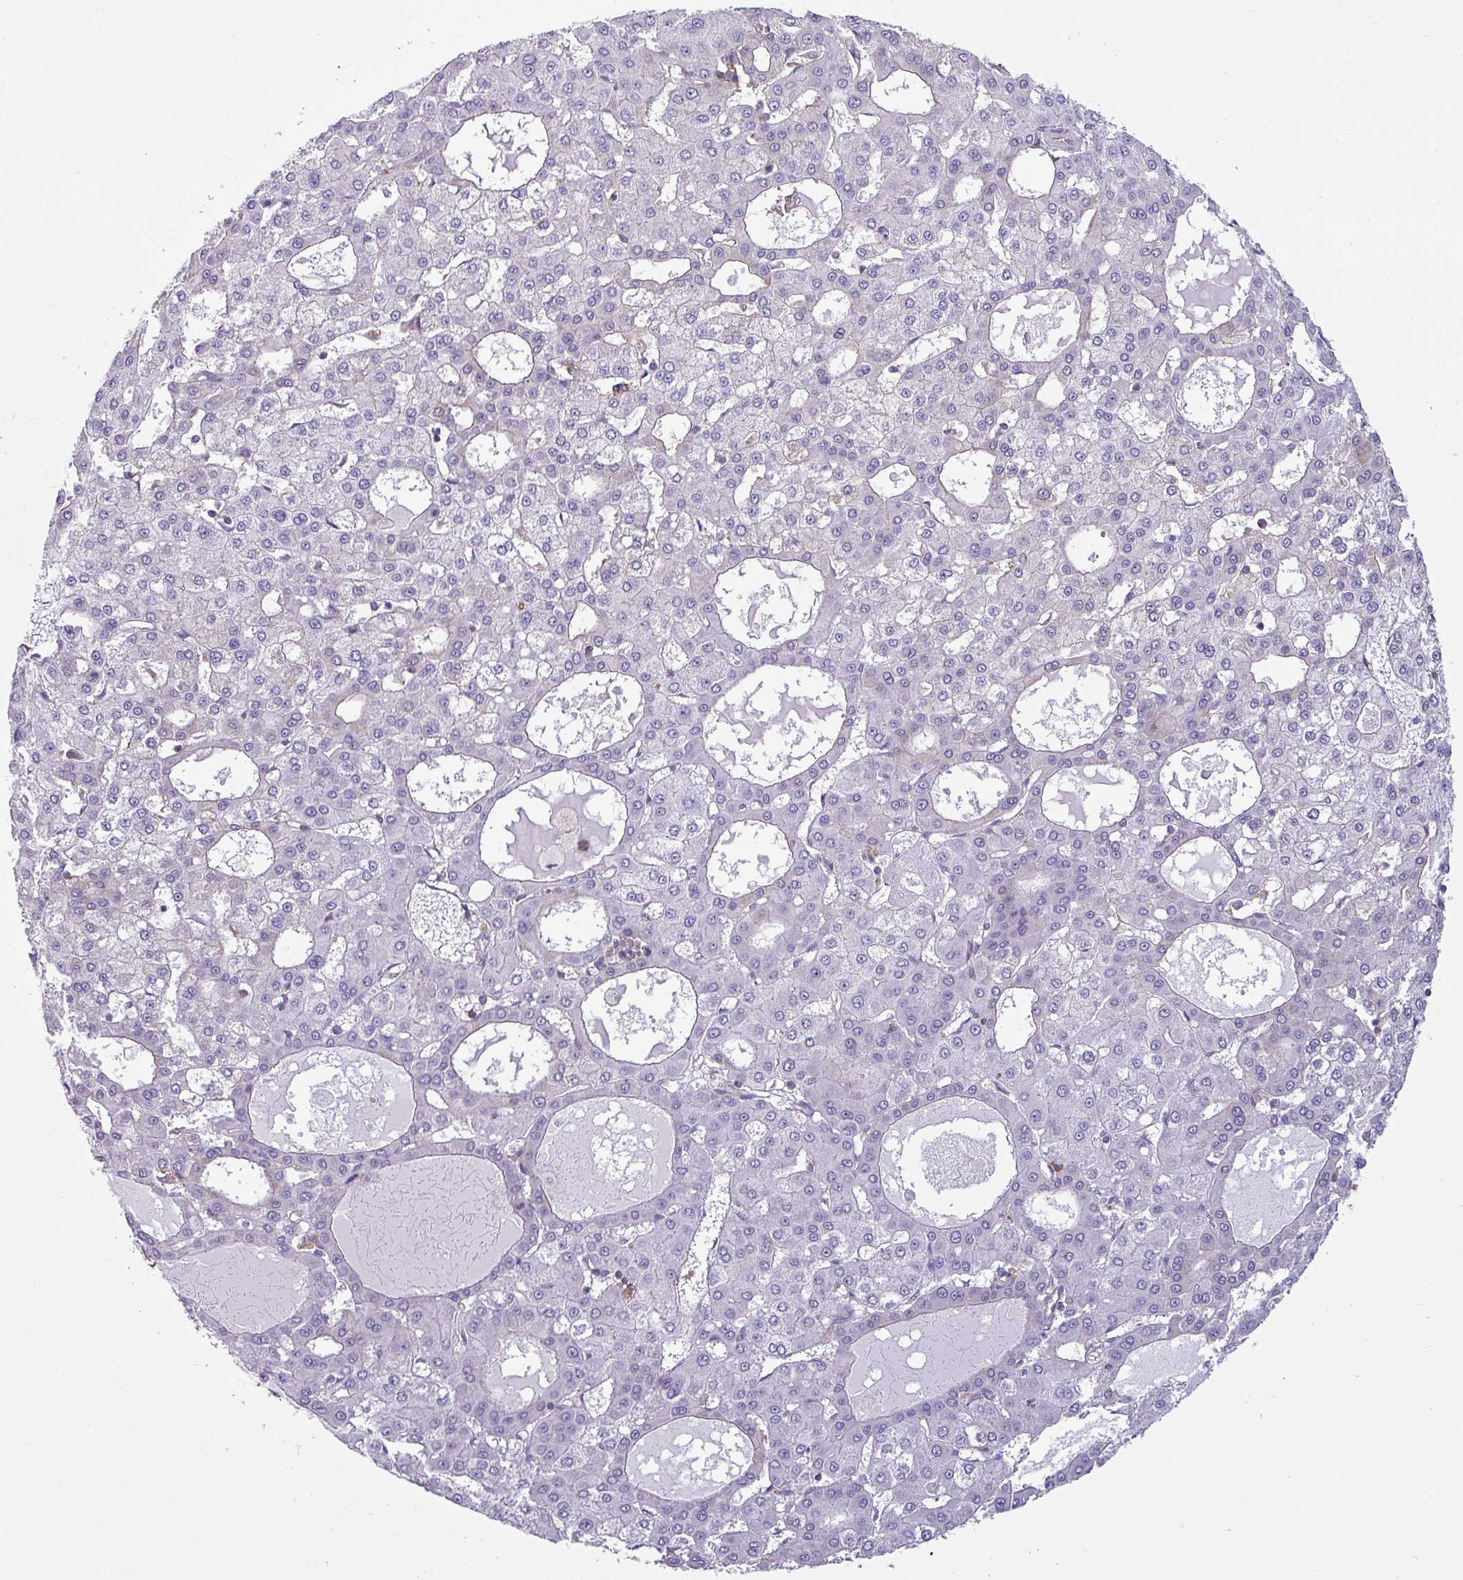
{"staining": {"intensity": "negative", "quantity": "none", "location": "none"}, "tissue": "liver cancer", "cell_type": "Tumor cells", "image_type": "cancer", "snomed": [{"axis": "morphology", "description": "Carcinoma, Hepatocellular, NOS"}, {"axis": "topography", "description": "Liver"}], "caption": "Immunohistochemical staining of liver cancer demonstrates no significant positivity in tumor cells.", "gene": "XNDC1N", "patient": {"sex": "male", "age": 47}}